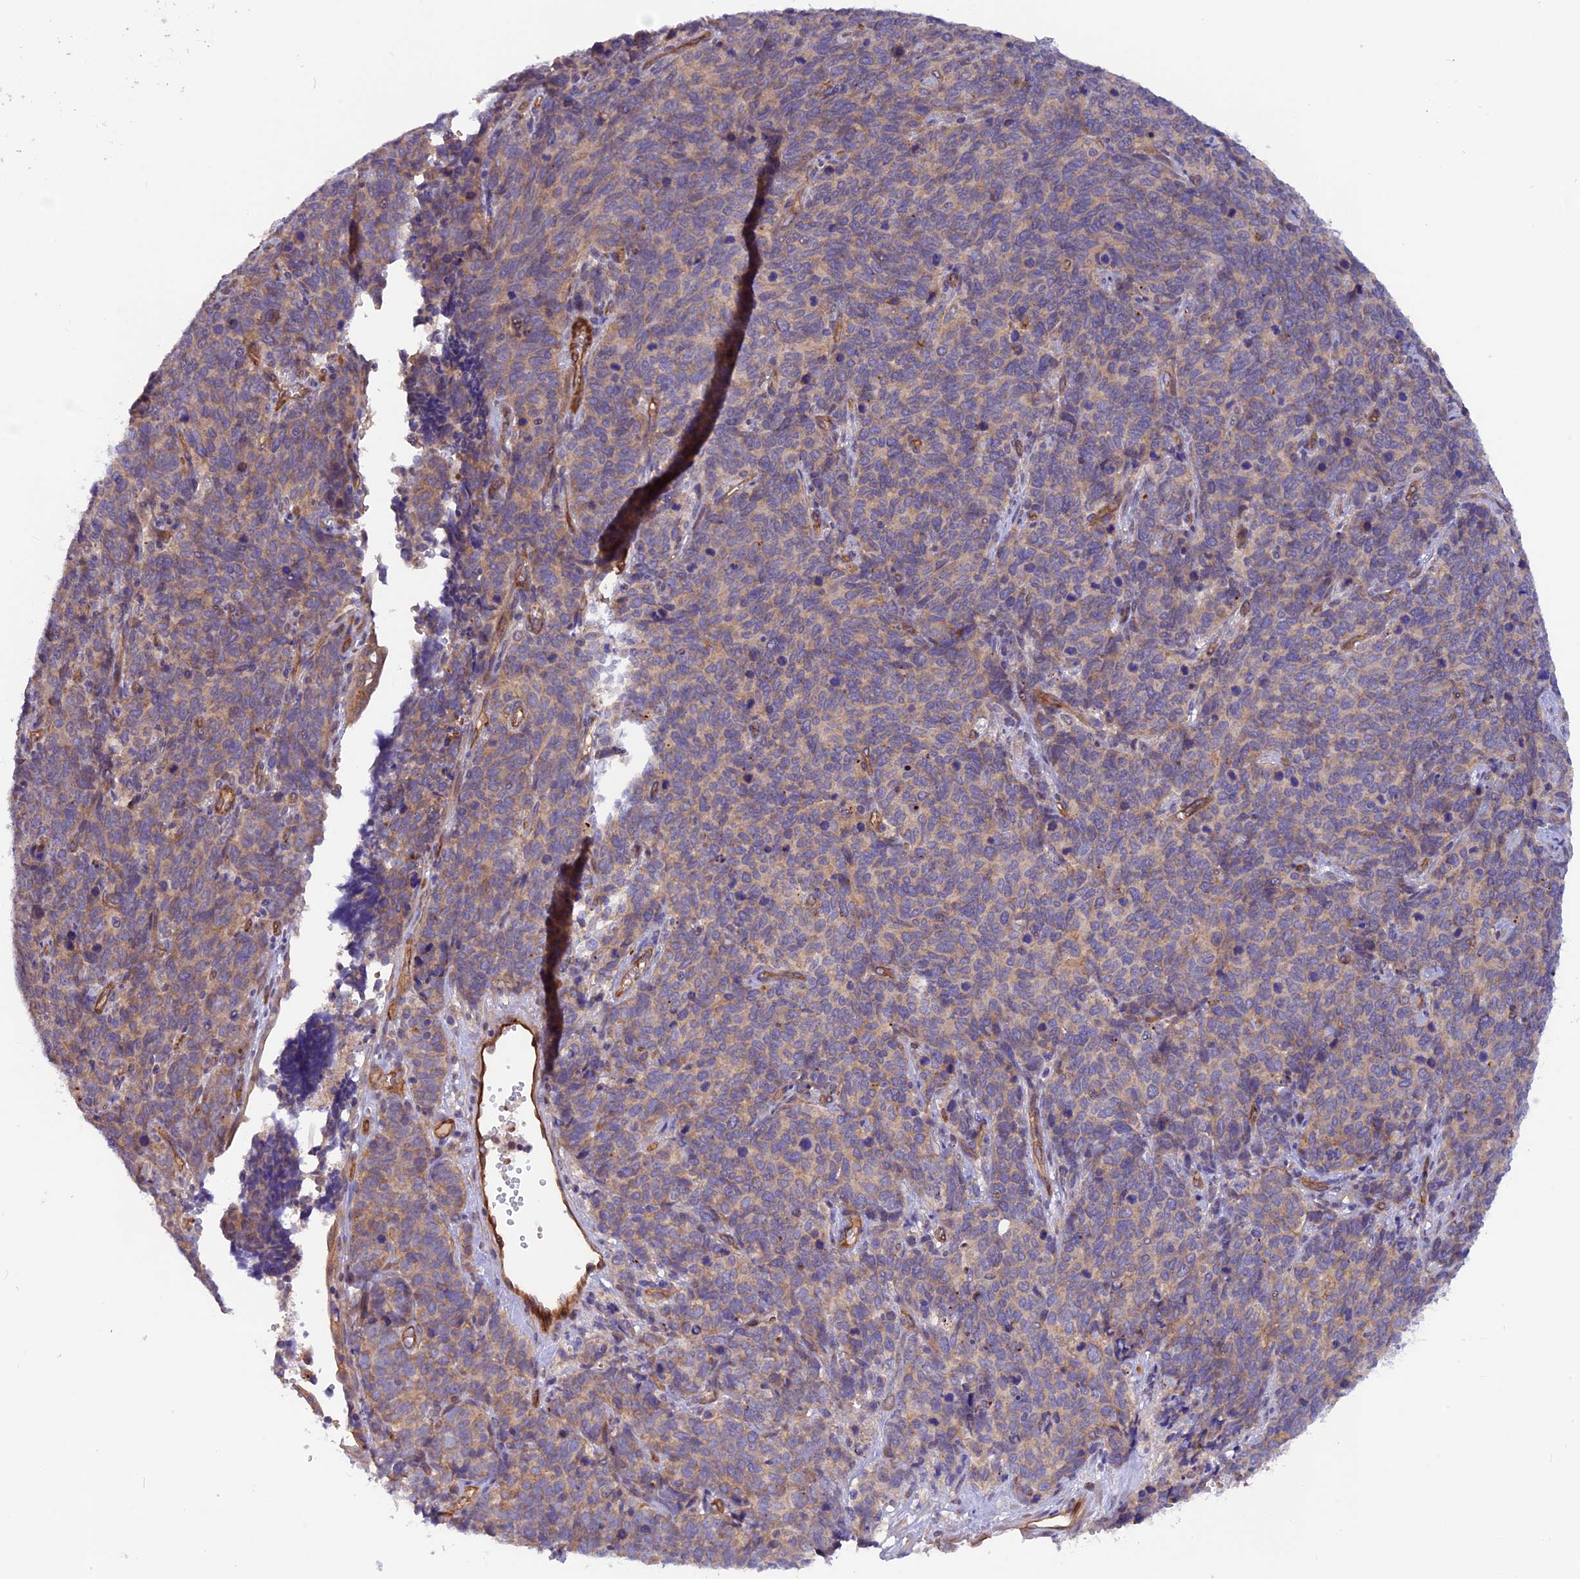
{"staining": {"intensity": "weak", "quantity": "25%-75%", "location": "cytoplasmic/membranous"}, "tissue": "cervical cancer", "cell_type": "Tumor cells", "image_type": "cancer", "snomed": [{"axis": "morphology", "description": "Squamous cell carcinoma, NOS"}, {"axis": "topography", "description": "Cervix"}], "caption": "This is an image of IHC staining of cervical cancer (squamous cell carcinoma), which shows weak staining in the cytoplasmic/membranous of tumor cells.", "gene": "DUS3L", "patient": {"sex": "female", "age": 60}}